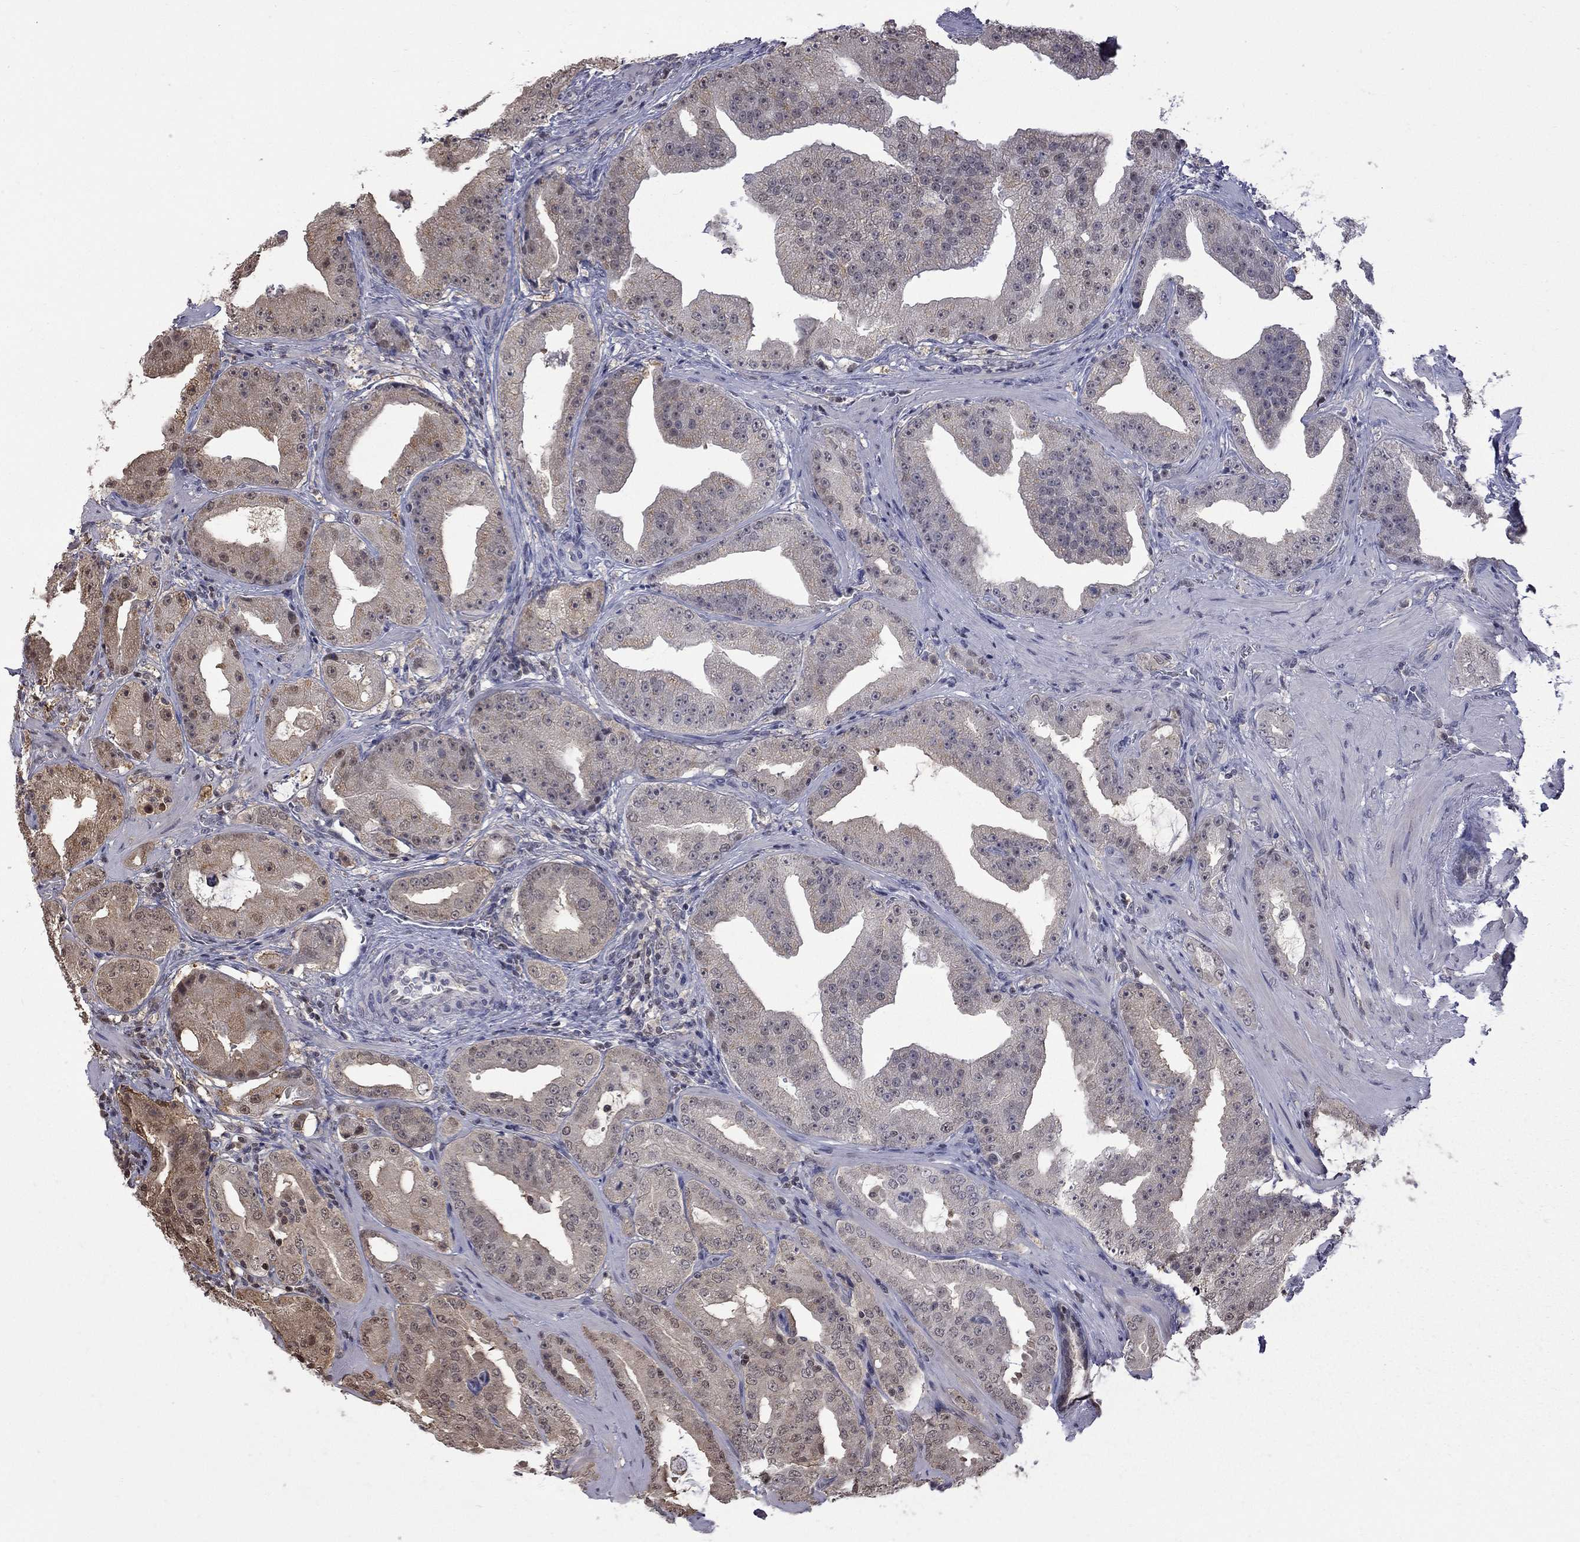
{"staining": {"intensity": "weak", "quantity": "<25%", "location": "cytoplasmic/membranous,nuclear"}, "tissue": "prostate cancer", "cell_type": "Tumor cells", "image_type": "cancer", "snomed": [{"axis": "morphology", "description": "Adenocarcinoma, Low grade"}, {"axis": "topography", "description": "Prostate"}], "caption": "Tumor cells show no significant staining in prostate low-grade adenocarcinoma. (Stains: DAB IHC with hematoxylin counter stain, Microscopy: brightfield microscopy at high magnification).", "gene": "RFWD3", "patient": {"sex": "male", "age": 62}}